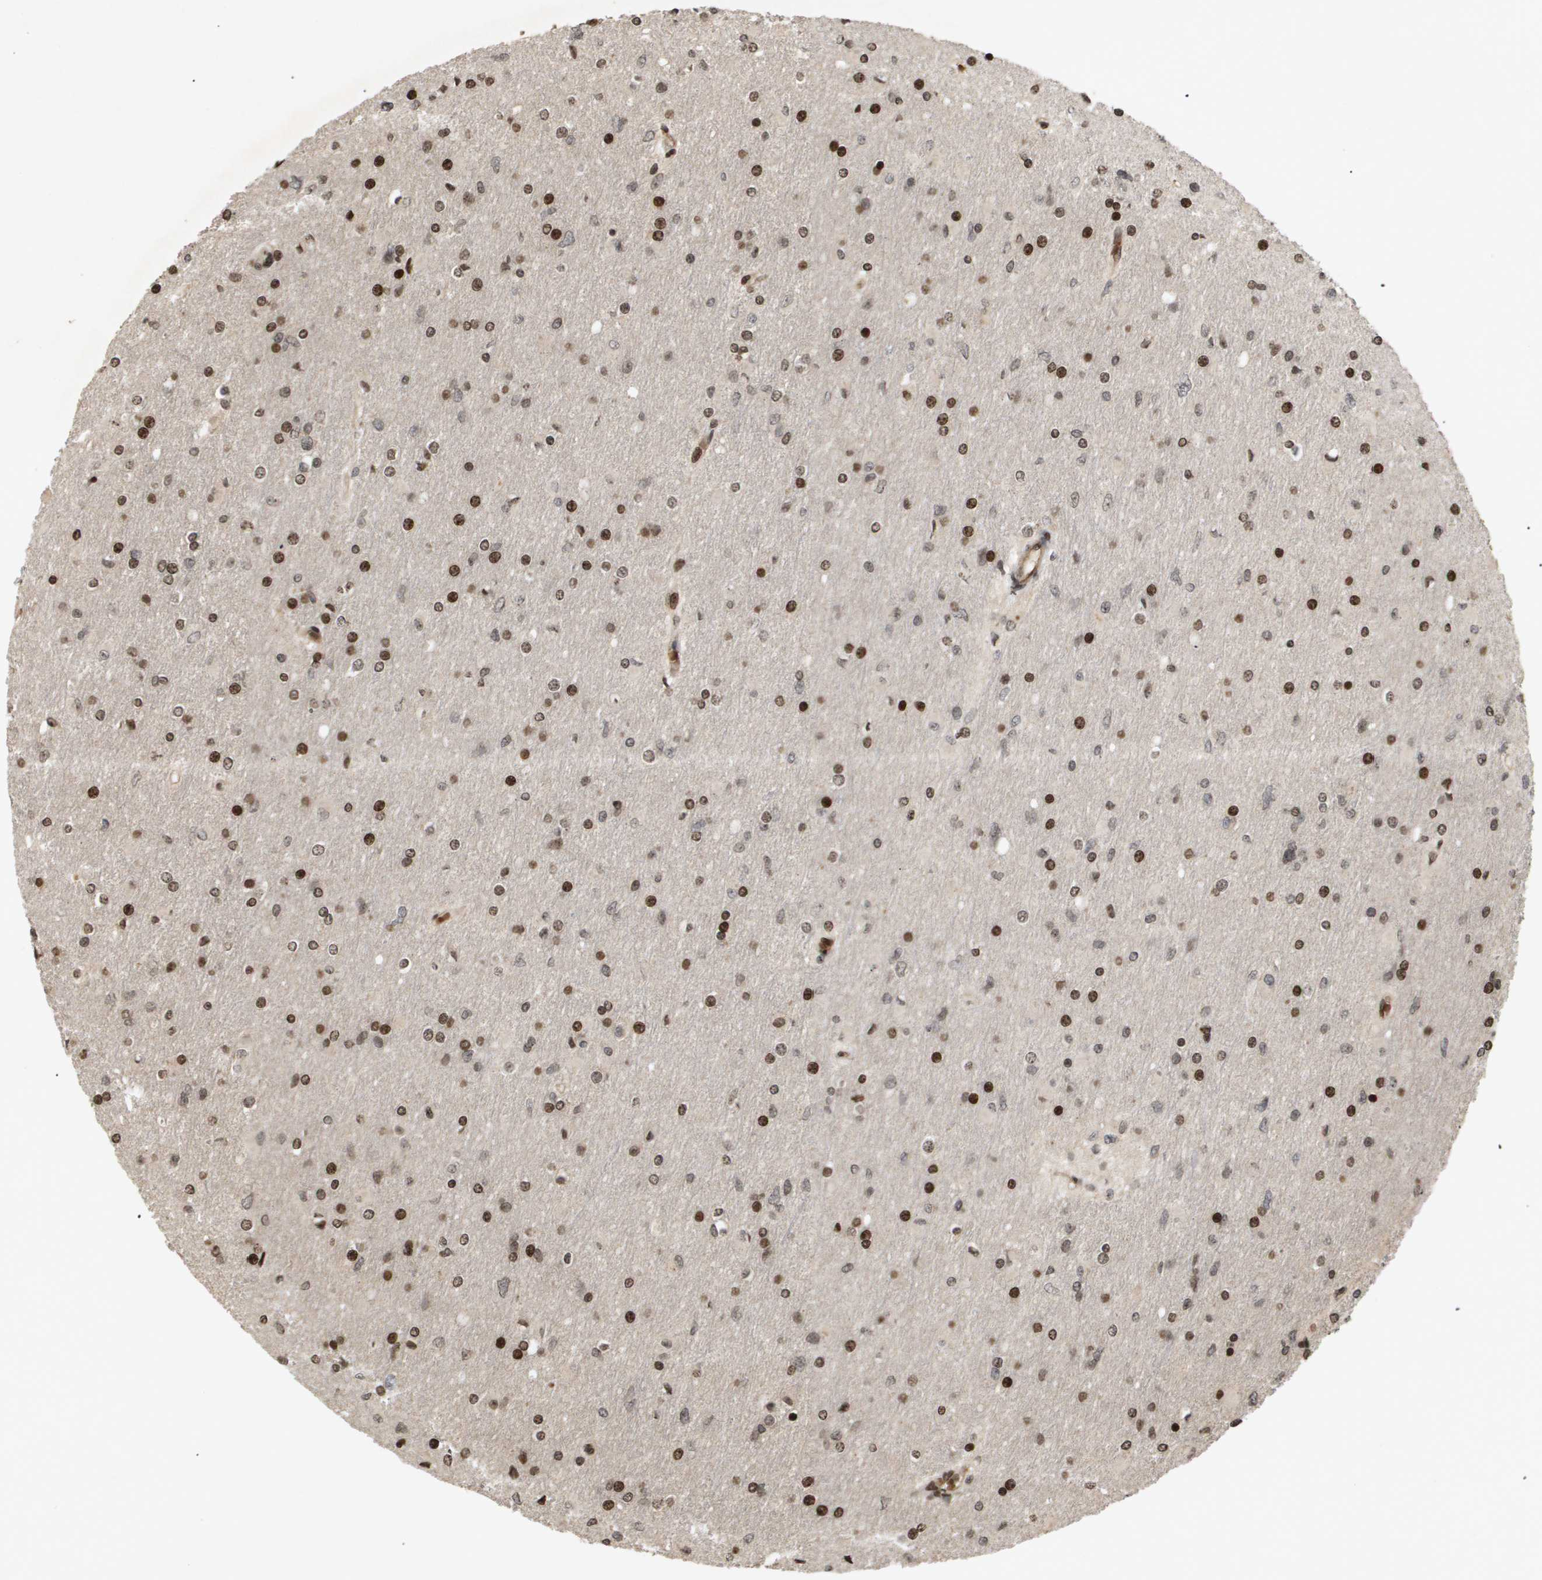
{"staining": {"intensity": "moderate", "quantity": ">75%", "location": "nuclear"}, "tissue": "glioma", "cell_type": "Tumor cells", "image_type": "cancer", "snomed": [{"axis": "morphology", "description": "Glioma, malignant, High grade"}, {"axis": "topography", "description": "Cerebral cortex"}], "caption": "High-power microscopy captured an immunohistochemistry photomicrograph of glioma, revealing moderate nuclear staining in approximately >75% of tumor cells. Using DAB (3,3'-diaminobenzidine) (brown) and hematoxylin (blue) stains, captured at high magnification using brightfield microscopy.", "gene": "HSPA6", "patient": {"sex": "female", "age": 36}}